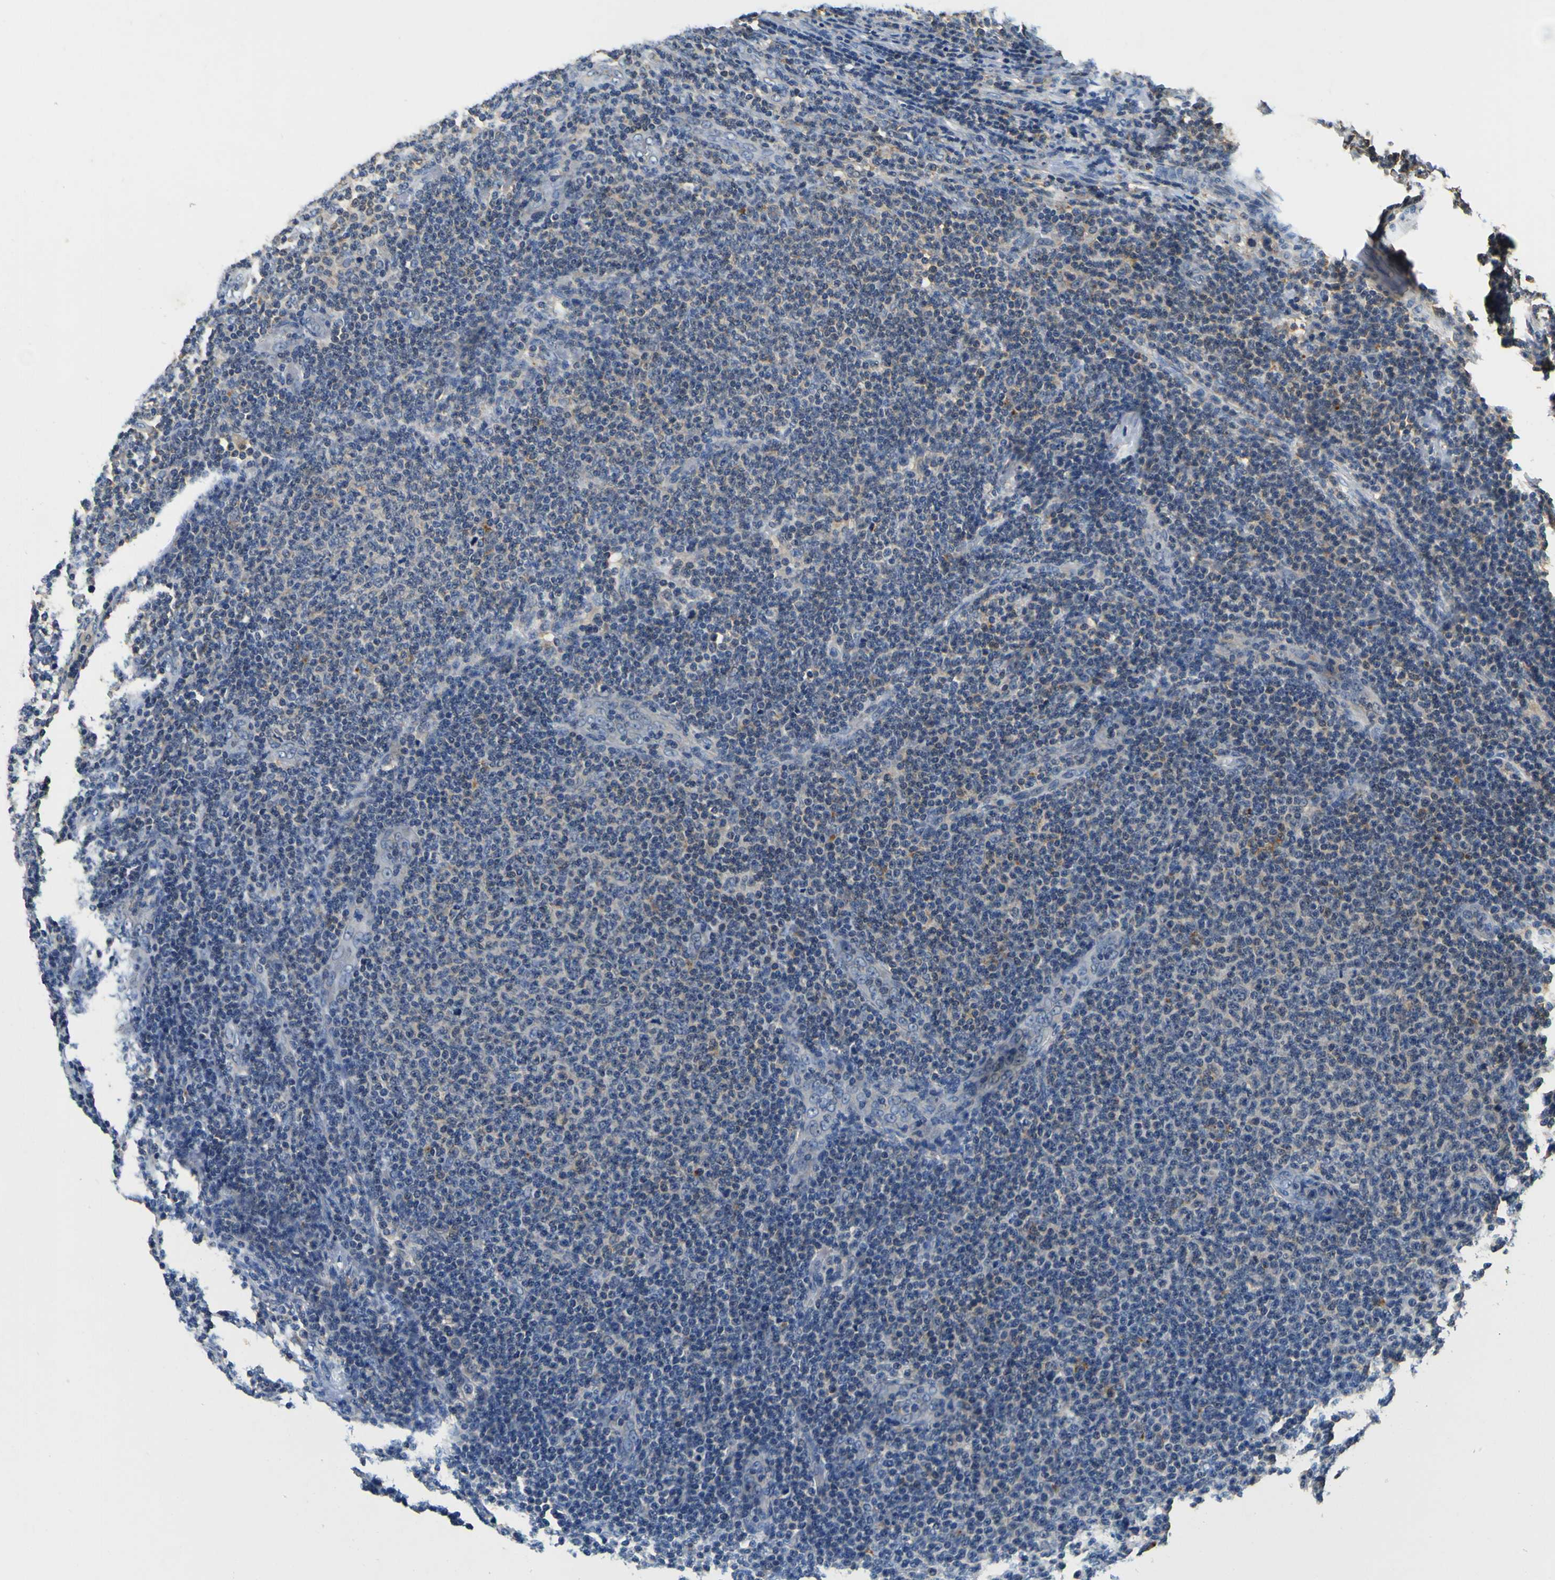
{"staining": {"intensity": "negative", "quantity": "none", "location": "none"}, "tissue": "lymphoma", "cell_type": "Tumor cells", "image_type": "cancer", "snomed": [{"axis": "morphology", "description": "Malignant lymphoma, non-Hodgkin's type, Low grade"}, {"axis": "topography", "description": "Lymph node"}], "caption": "This is an immunohistochemistry histopathology image of low-grade malignant lymphoma, non-Hodgkin's type. There is no staining in tumor cells.", "gene": "TNIK", "patient": {"sex": "male", "age": 66}}